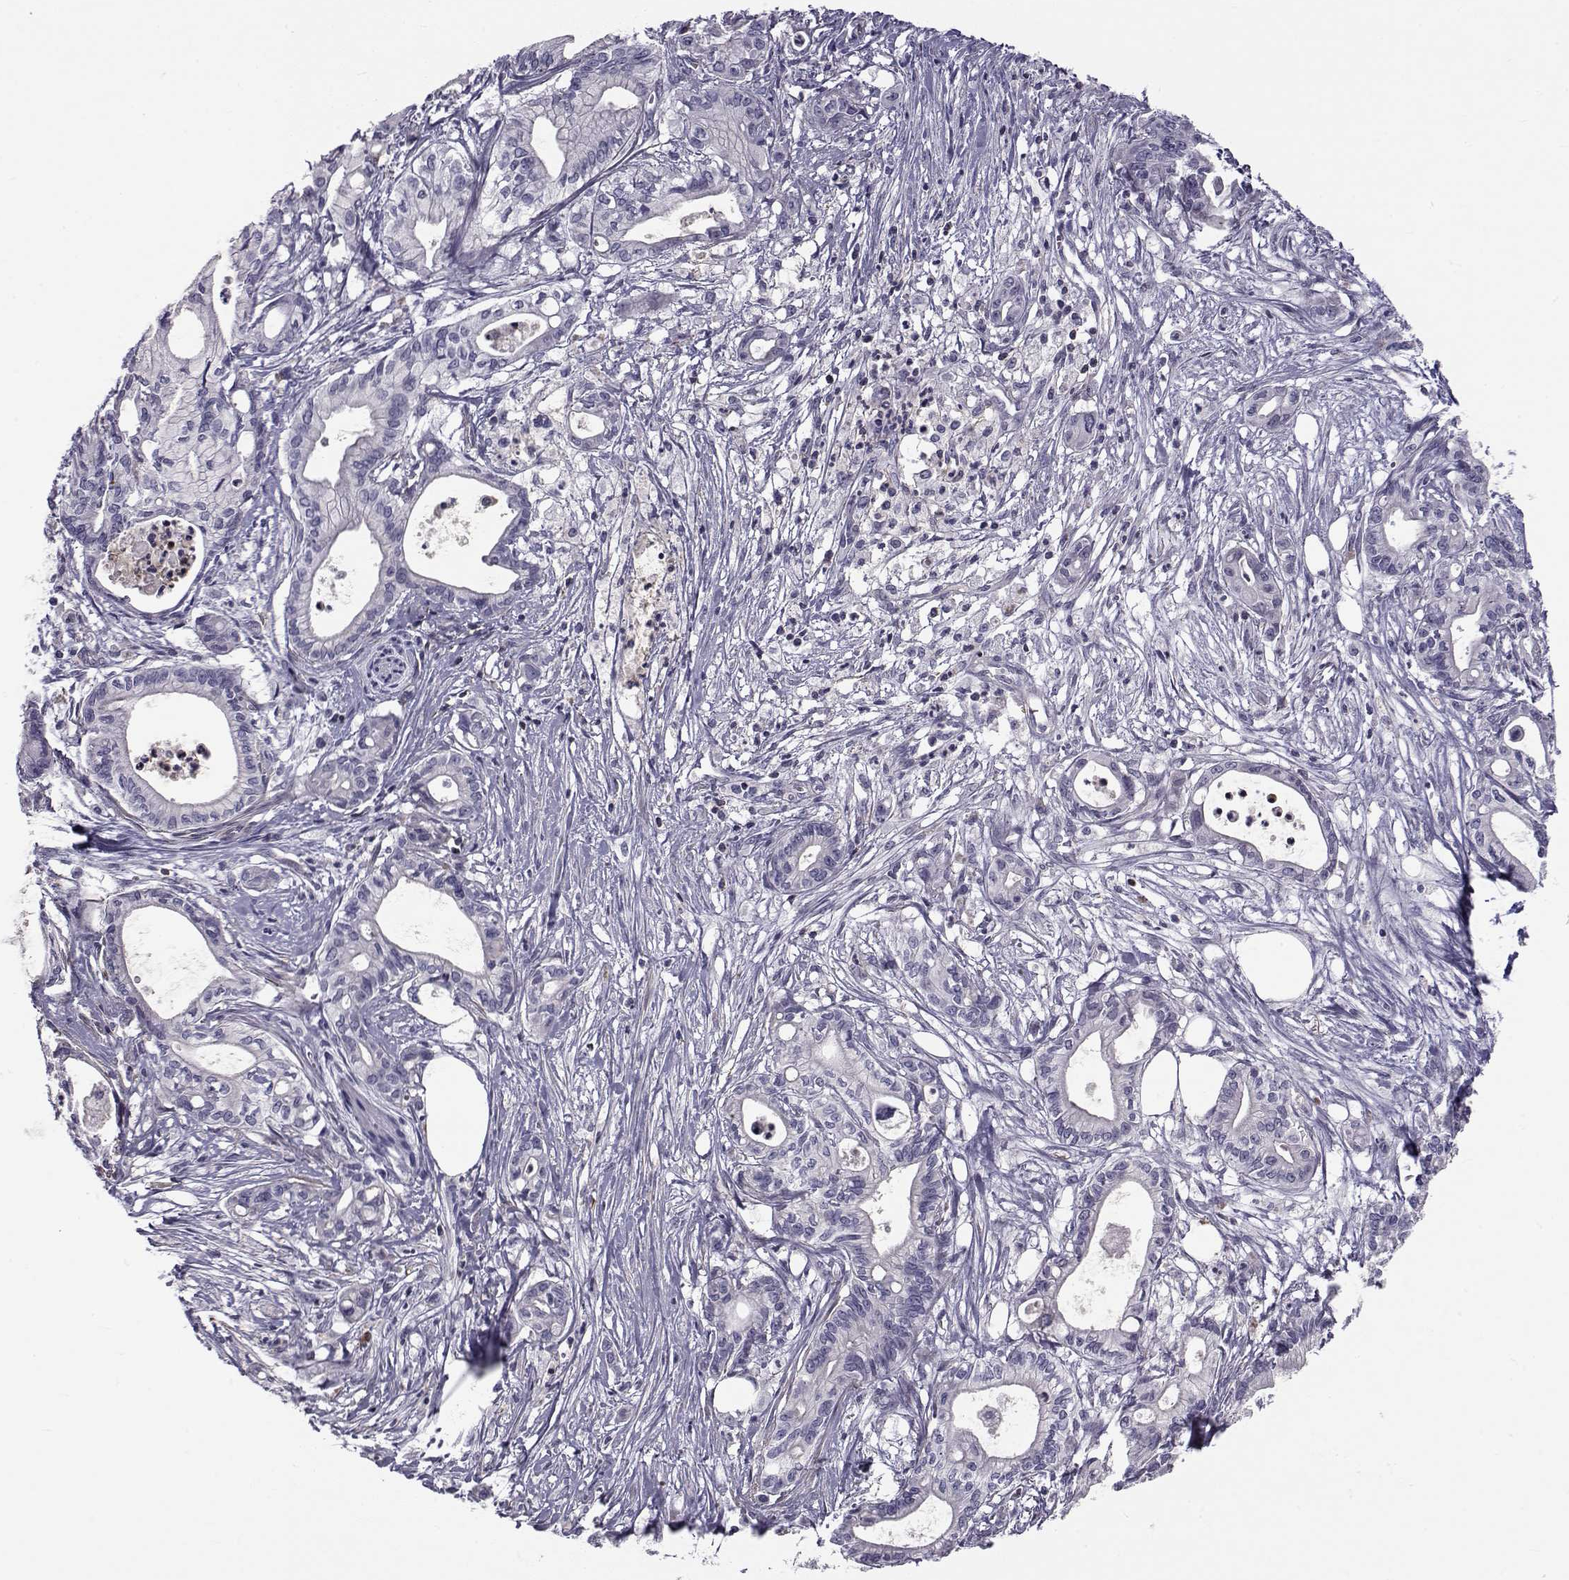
{"staining": {"intensity": "negative", "quantity": "none", "location": "none"}, "tissue": "pancreatic cancer", "cell_type": "Tumor cells", "image_type": "cancer", "snomed": [{"axis": "morphology", "description": "Adenocarcinoma, NOS"}, {"axis": "topography", "description": "Pancreas"}], "caption": "An IHC histopathology image of pancreatic cancer (adenocarcinoma) is shown. There is no staining in tumor cells of pancreatic cancer (adenocarcinoma).", "gene": "LRRC27", "patient": {"sex": "male", "age": 71}}